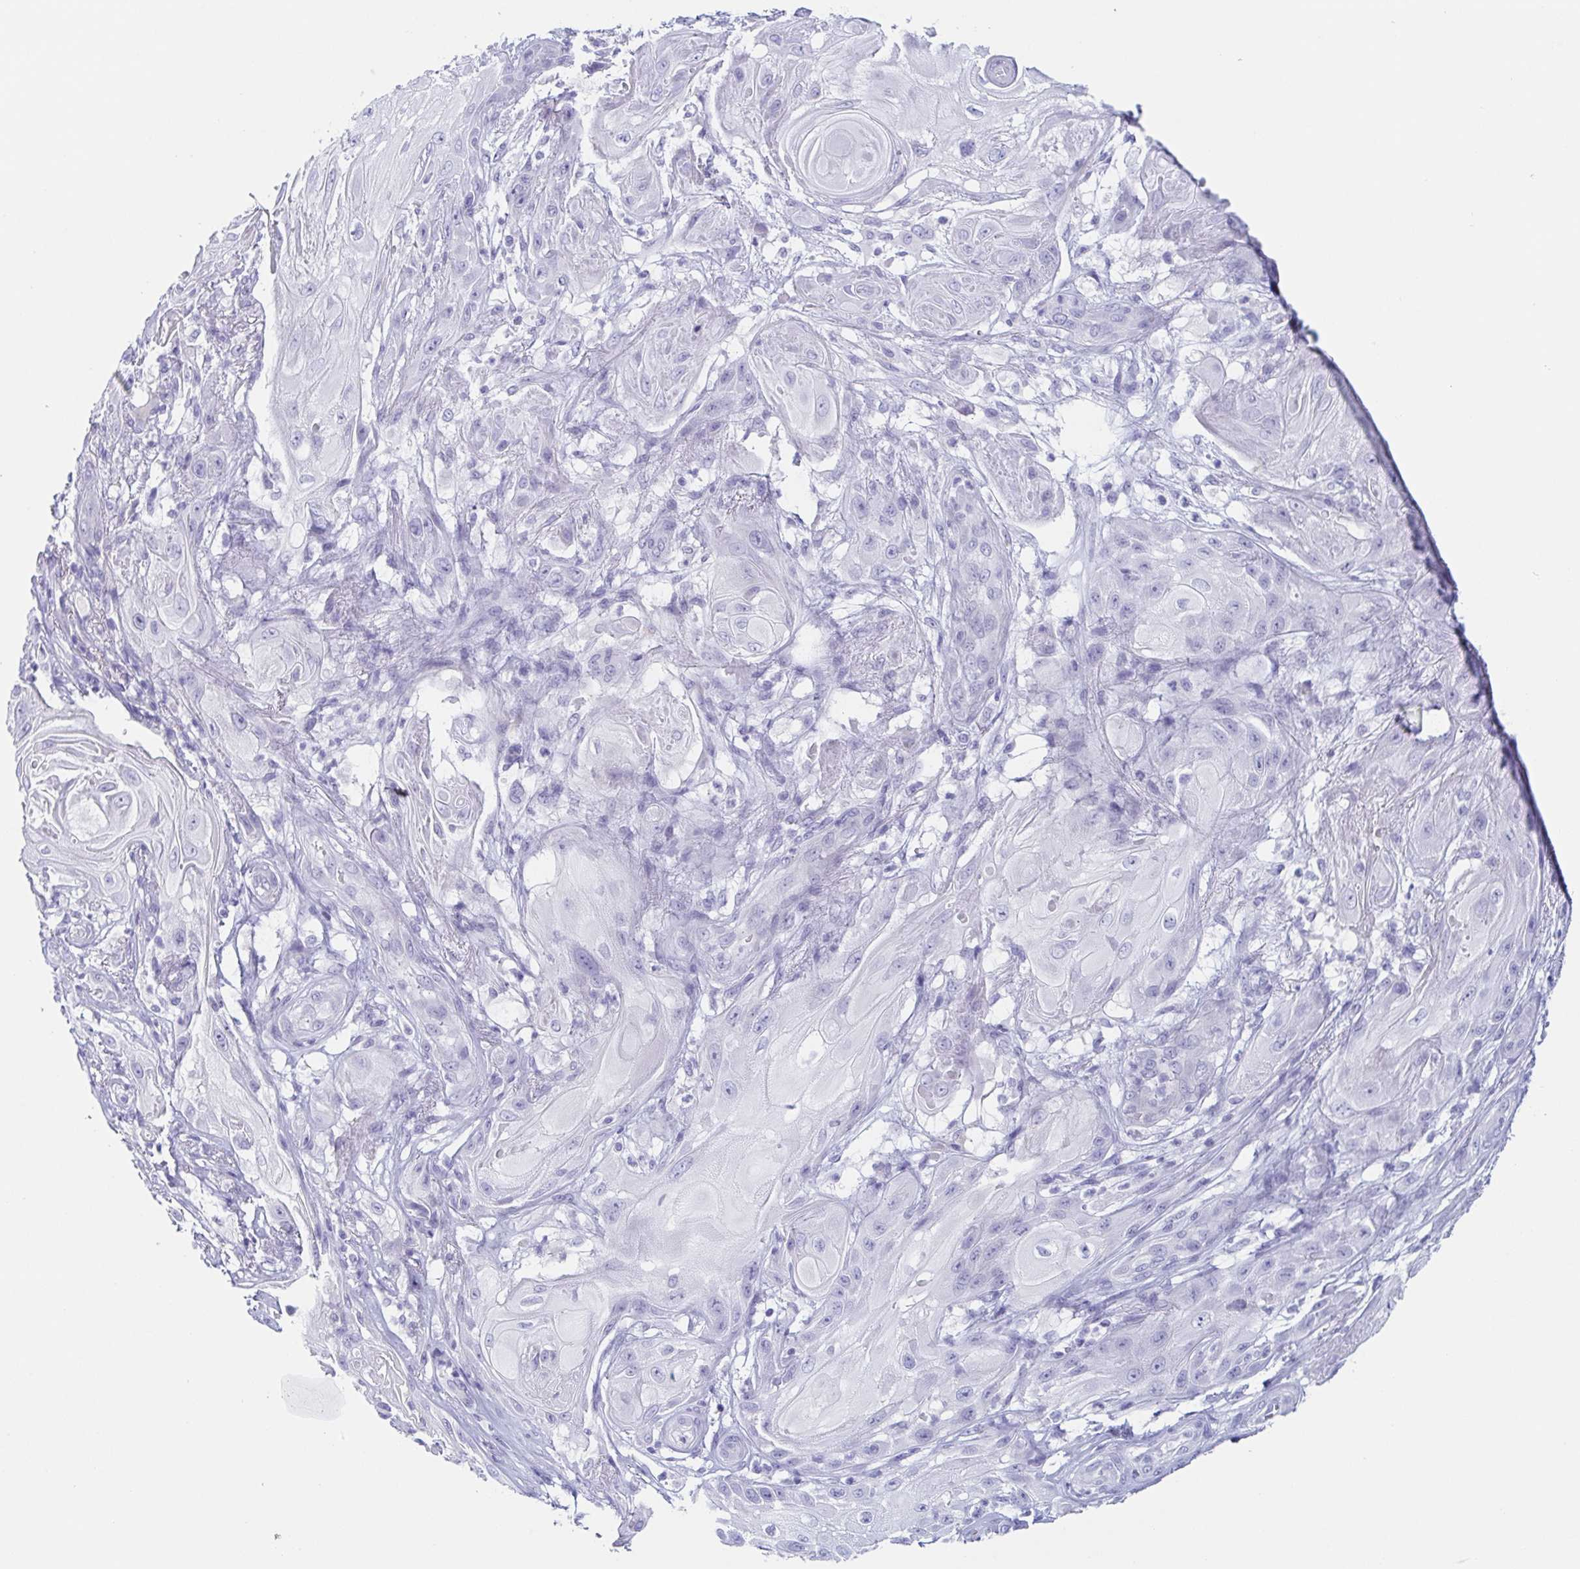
{"staining": {"intensity": "negative", "quantity": "none", "location": "none"}, "tissue": "skin cancer", "cell_type": "Tumor cells", "image_type": "cancer", "snomed": [{"axis": "morphology", "description": "Squamous cell carcinoma, NOS"}, {"axis": "topography", "description": "Skin"}], "caption": "High magnification brightfield microscopy of skin squamous cell carcinoma stained with DAB (3,3'-diaminobenzidine) (brown) and counterstained with hematoxylin (blue): tumor cells show no significant expression.", "gene": "TAGLN3", "patient": {"sex": "male", "age": 62}}